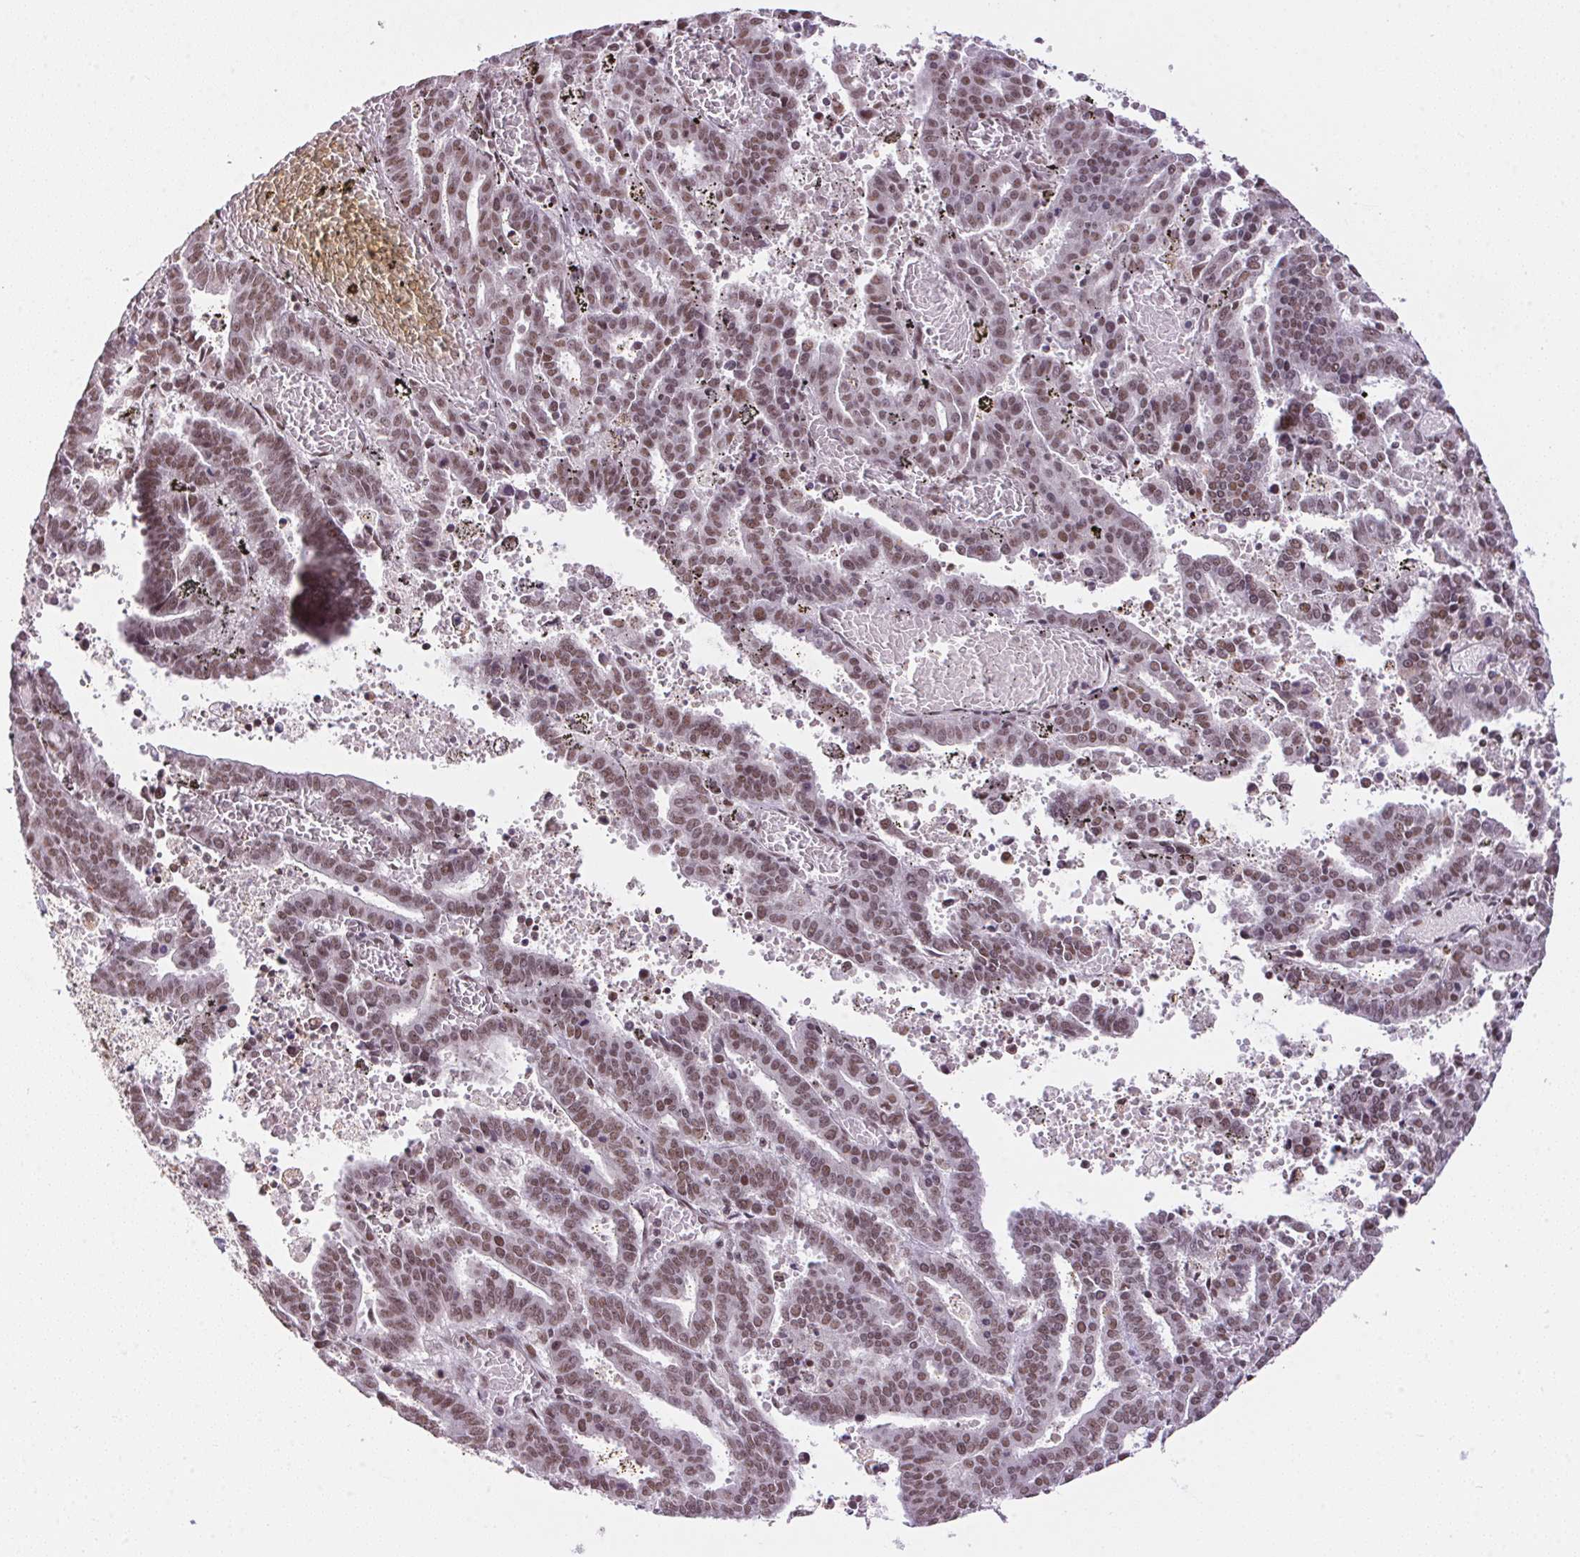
{"staining": {"intensity": "moderate", "quantity": ">75%", "location": "nuclear"}, "tissue": "endometrial cancer", "cell_type": "Tumor cells", "image_type": "cancer", "snomed": [{"axis": "morphology", "description": "Adenocarcinoma, NOS"}, {"axis": "topography", "description": "Uterus"}], "caption": "Protein positivity by immunohistochemistry (IHC) reveals moderate nuclear expression in approximately >75% of tumor cells in adenocarcinoma (endometrial). (brown staining indicates protein expression, while blue staining denotes nuclei).", "gene": "NFE2L1", "patient": {"sex": "female", "age": 83}}